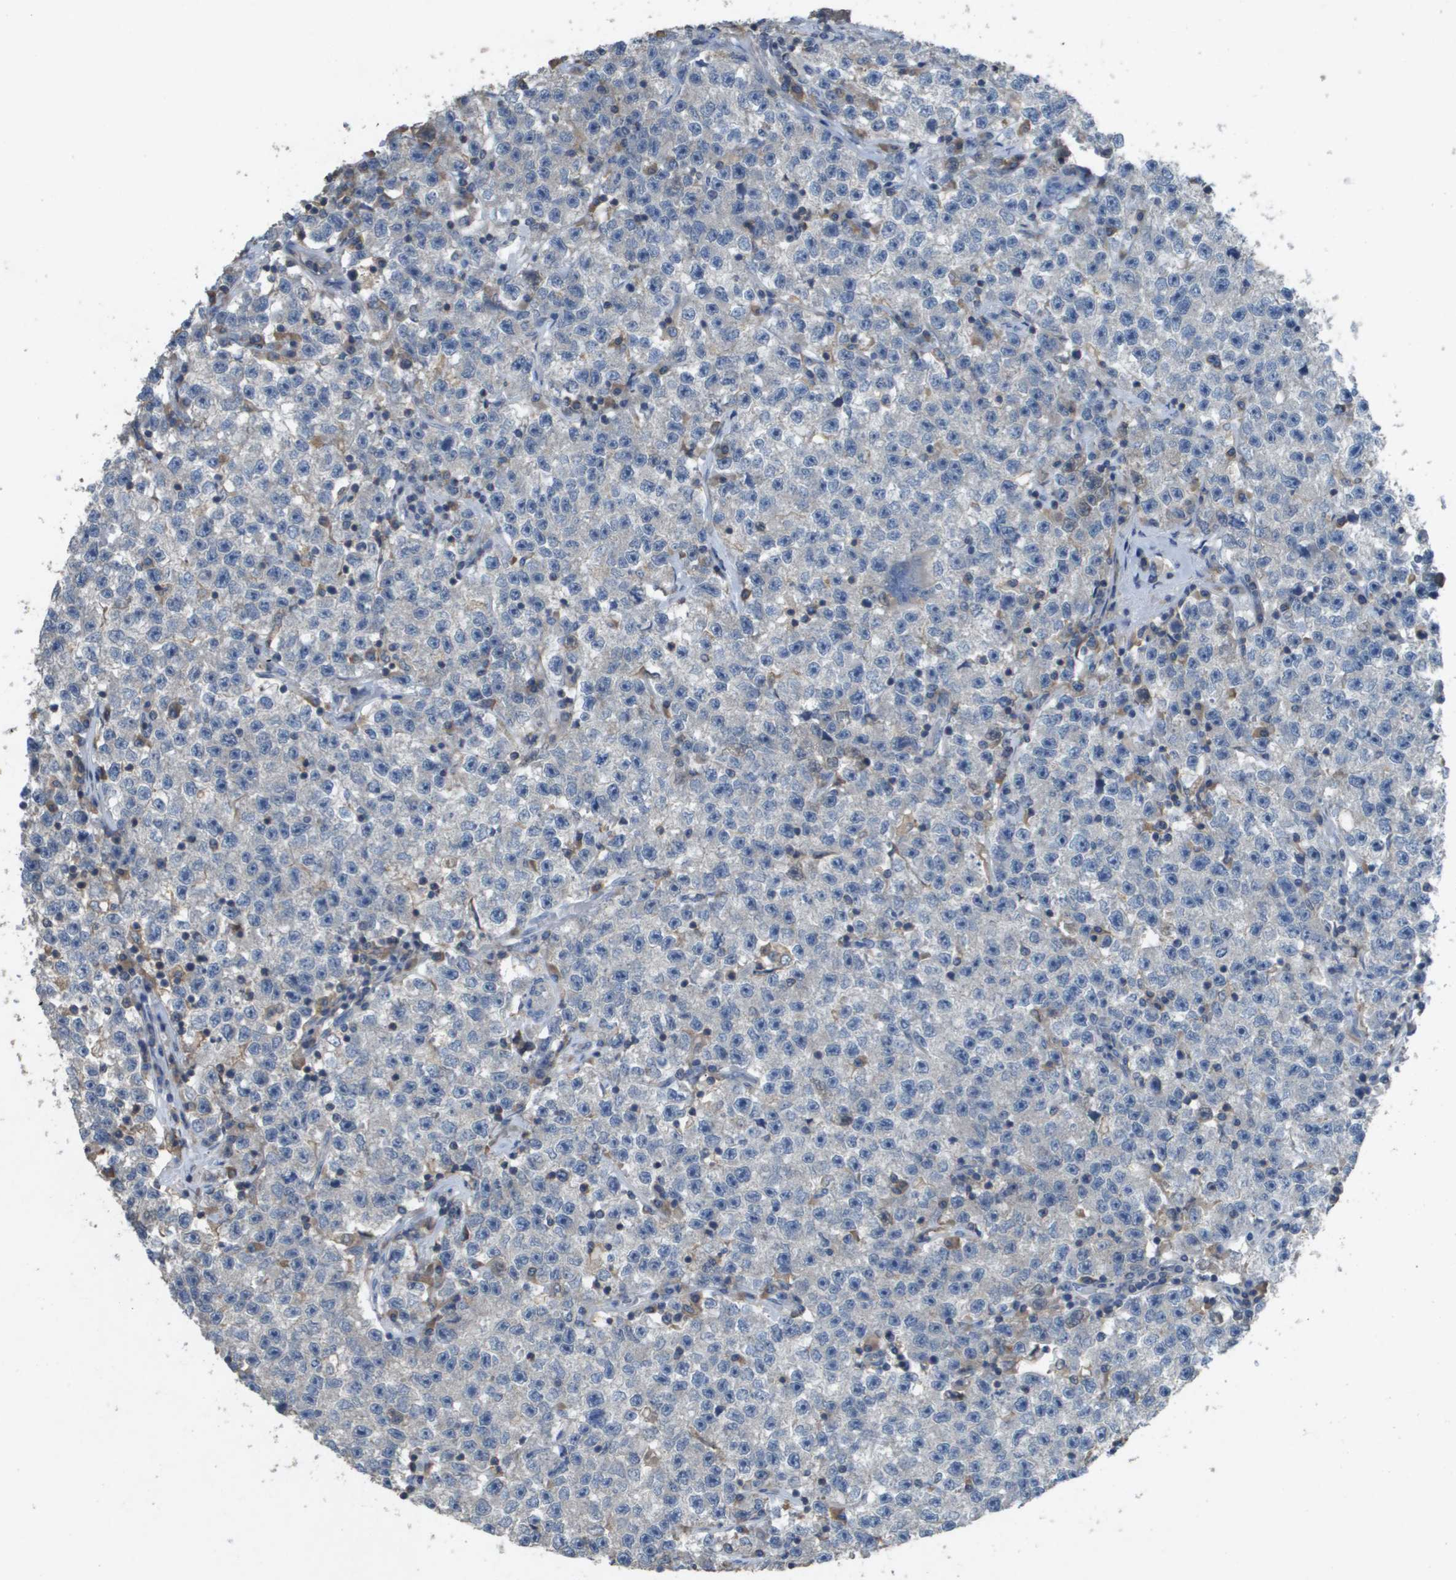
{"staining": {"intensity": "negative", "quantity": "none", "location": "none"}, "tissue": "testis cancer", "cell_type": "Tumor cells", "image_type": "cancer", "snomed": [{"axis": "morphology", "description": "Seminoma, NOS"}, {"axis": "topography", "description": "Testis"}], "caption": "Tumor cells show no significant protein positivity in testis cancer (seminoma).", "gene": "CLCA4", "patient": {"sex": "male", "age": 22}}